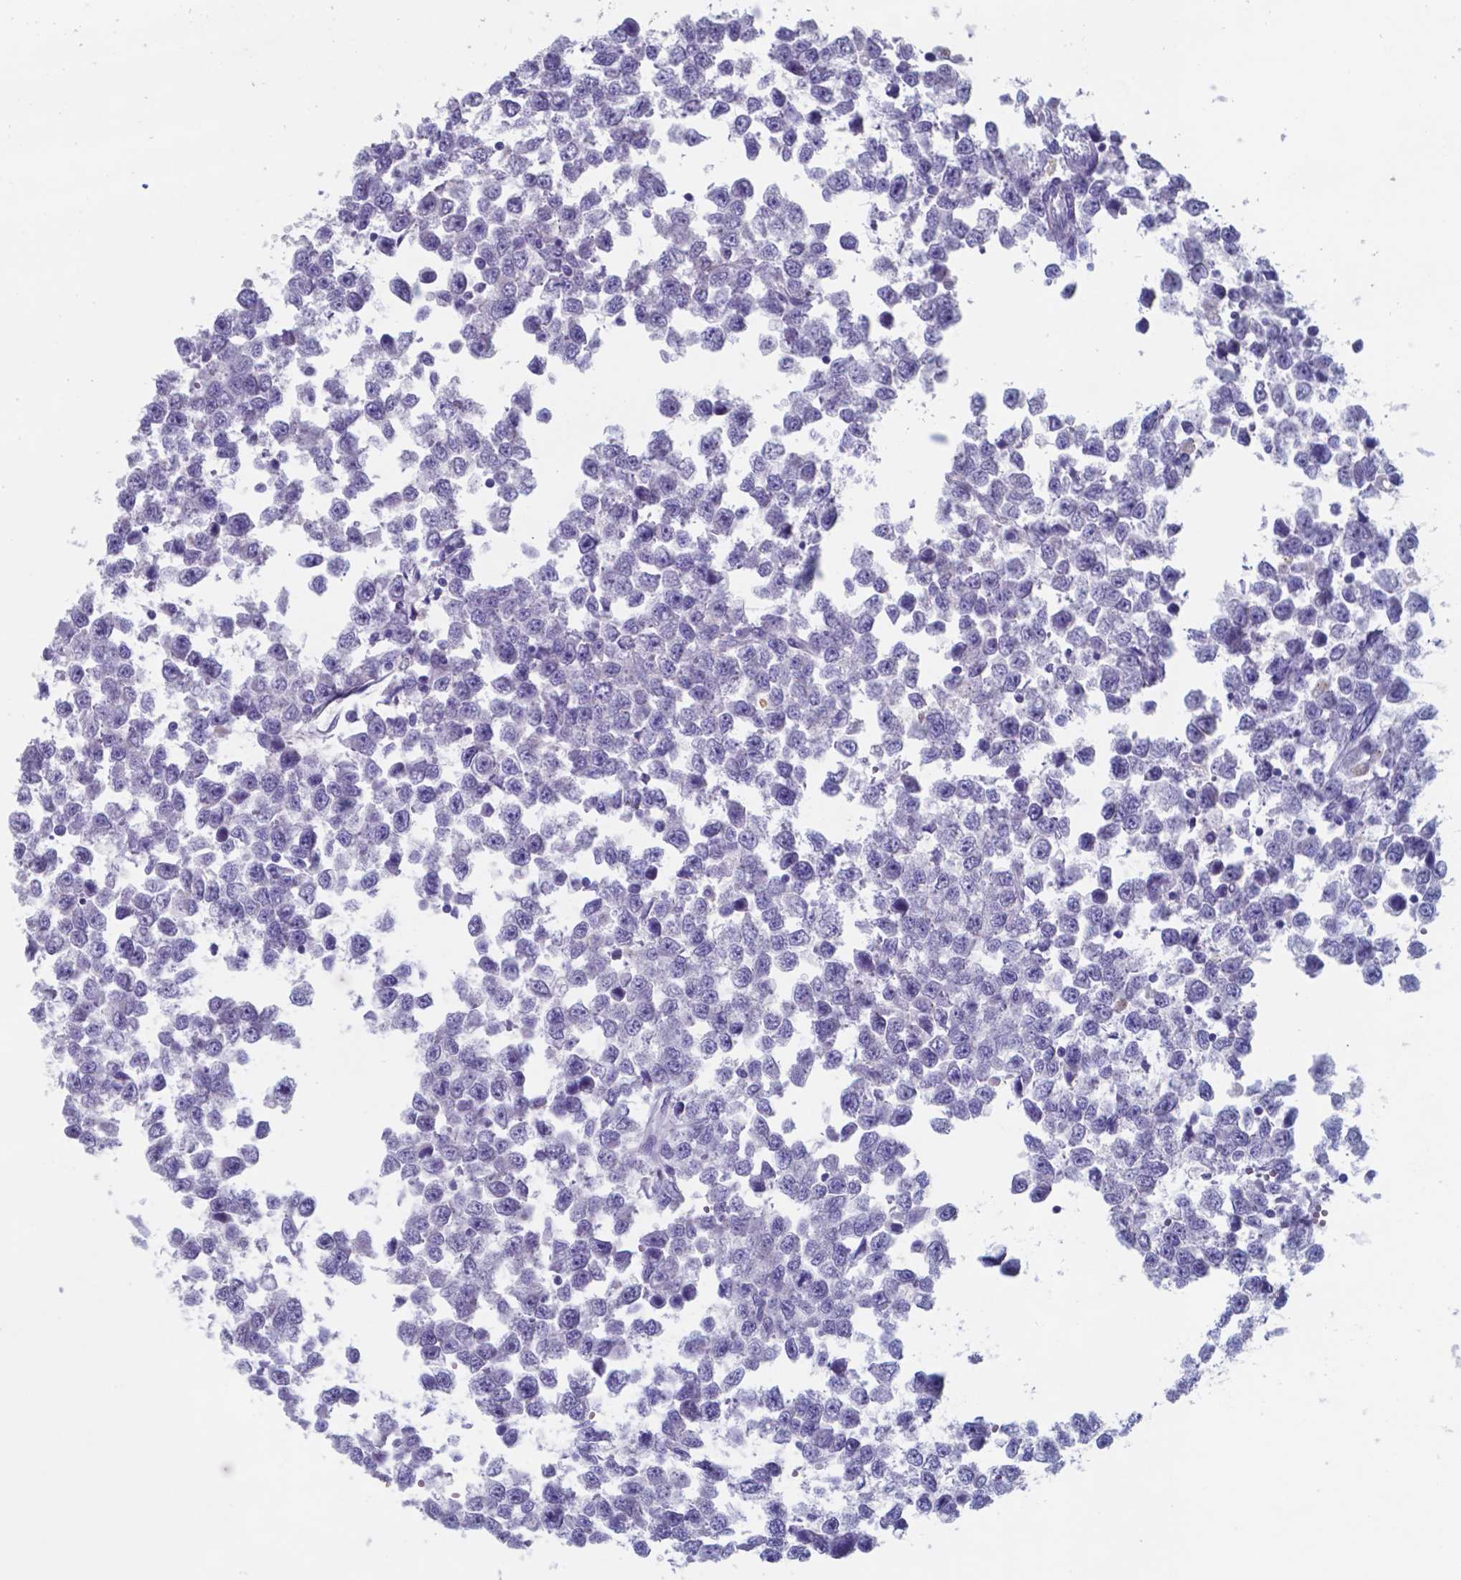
{"staining": {"intensity": "negative", "quantity": "none", "location": "none"}, "tissue": "testis cancer", "cell_type": "Tumor cells", "image_type": "cancer", "snomed": [{"axis": "morphology", "description": "Normal tissue, NOS"}, {"axis": "morphology", "description": "Seminoma, NOS"}, {"axis": "topography", "description": "Testis"}, {"axis": "topography", "description": "Epididymis"}], "caption": "This is a micrograph of immunohistochemistry (IHC) staining of testis cancer, which shows no expression in tumor cells.", "gene": "TTR", "patient": {"sex": "male", "age": 34}}